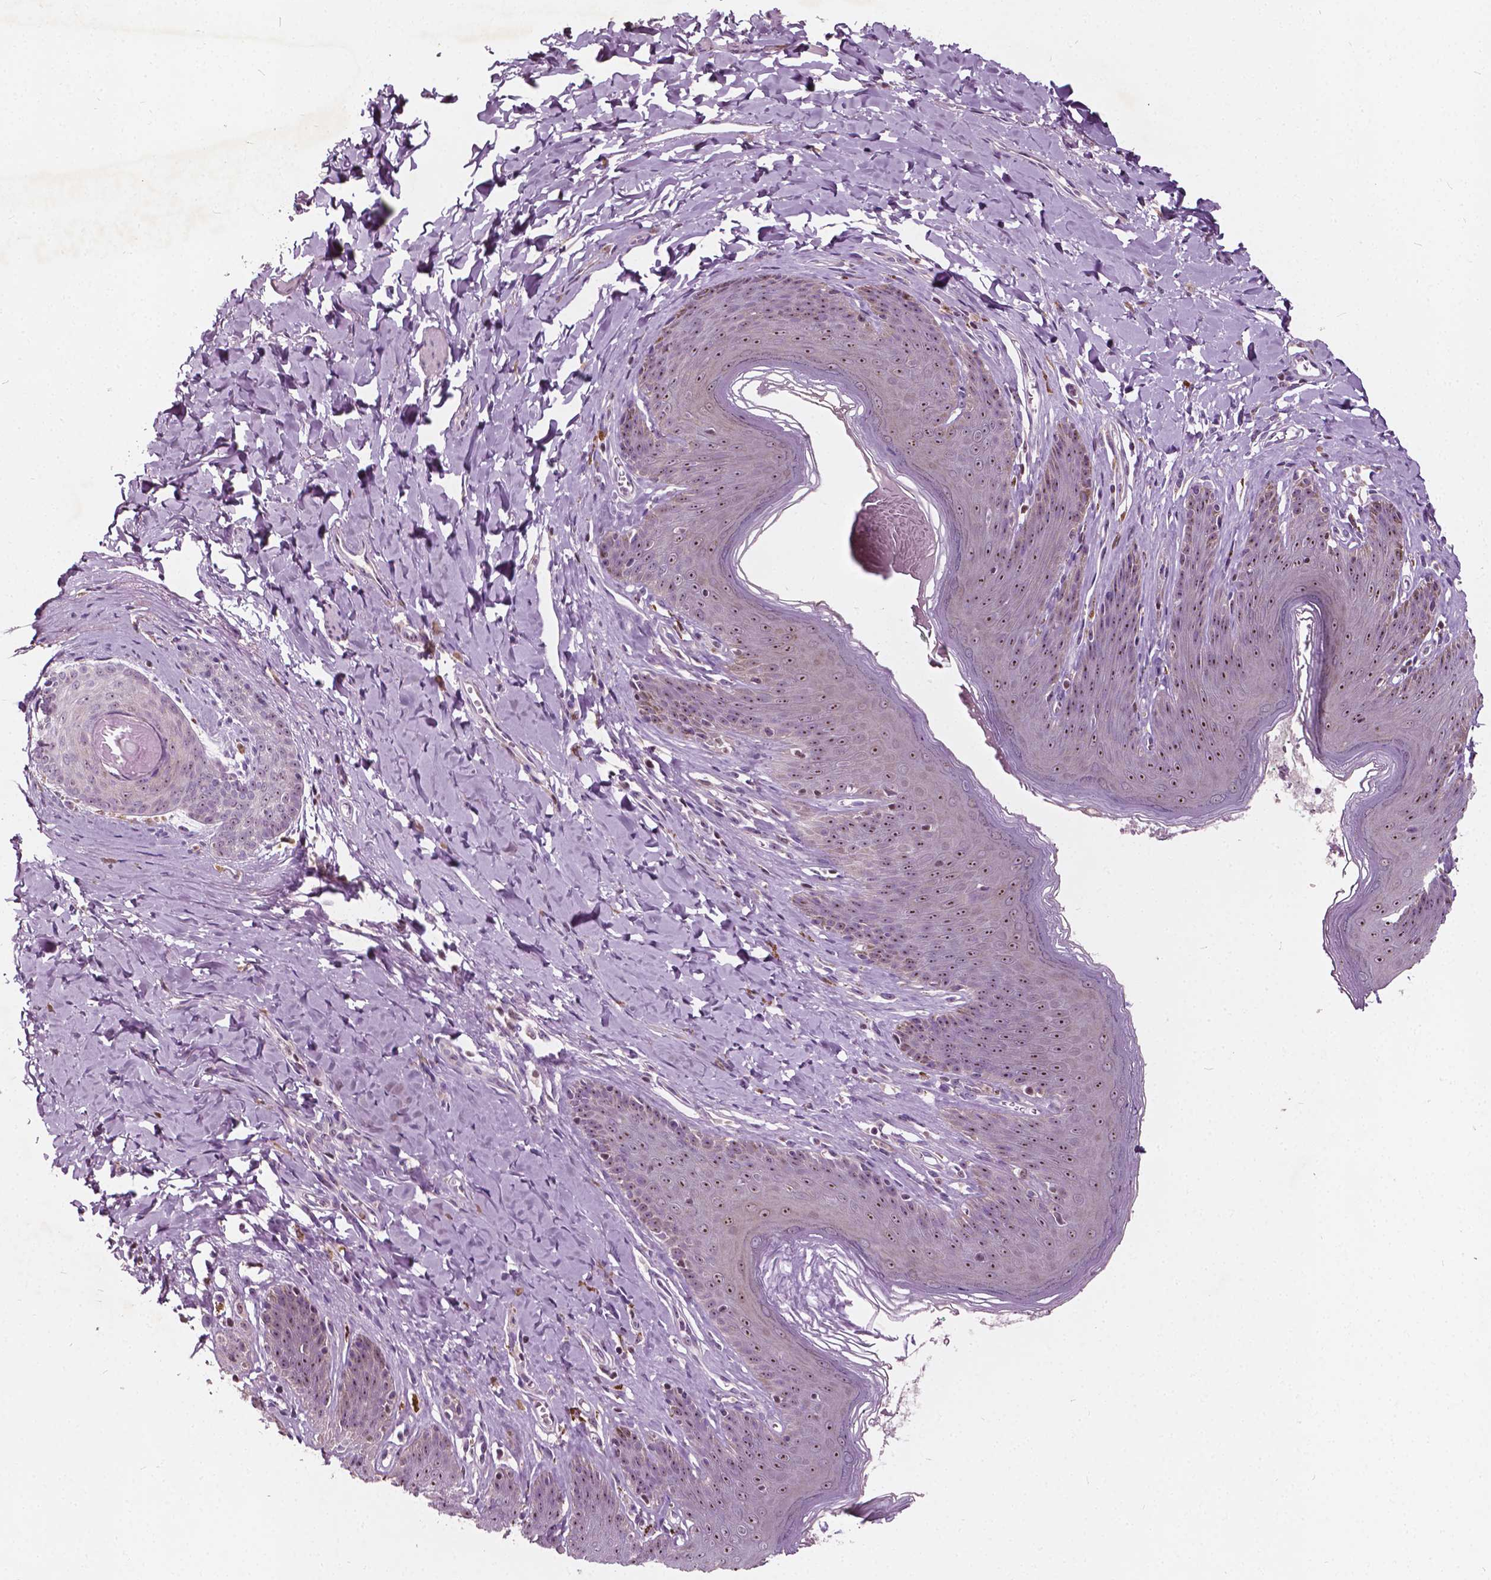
{"staining": {"intensity": "moderate", "quantity": ">75%", "location": "nuclear"}, "tissue": "skin", "cell_type": "Epidermal cells", "image_type": "normal", "snomed": [{"axis": "morphology", "description": "Normal tissue, NOS"}, {"axis": "topography", "description": "Vulva"}, {"axis": "topography", "description": "Peripheral nerve tissue"}], "caption": "This histopathology image demonstrates unremarkable skin stained with immunohistochemistry to label a protein in brown. The nuclear of epidermal cells show moderate positivity for the protein. Nuclei are counter-stained blue.", "gene": "ODF3L2", "patient": {"sex": "female", "age": 66}}